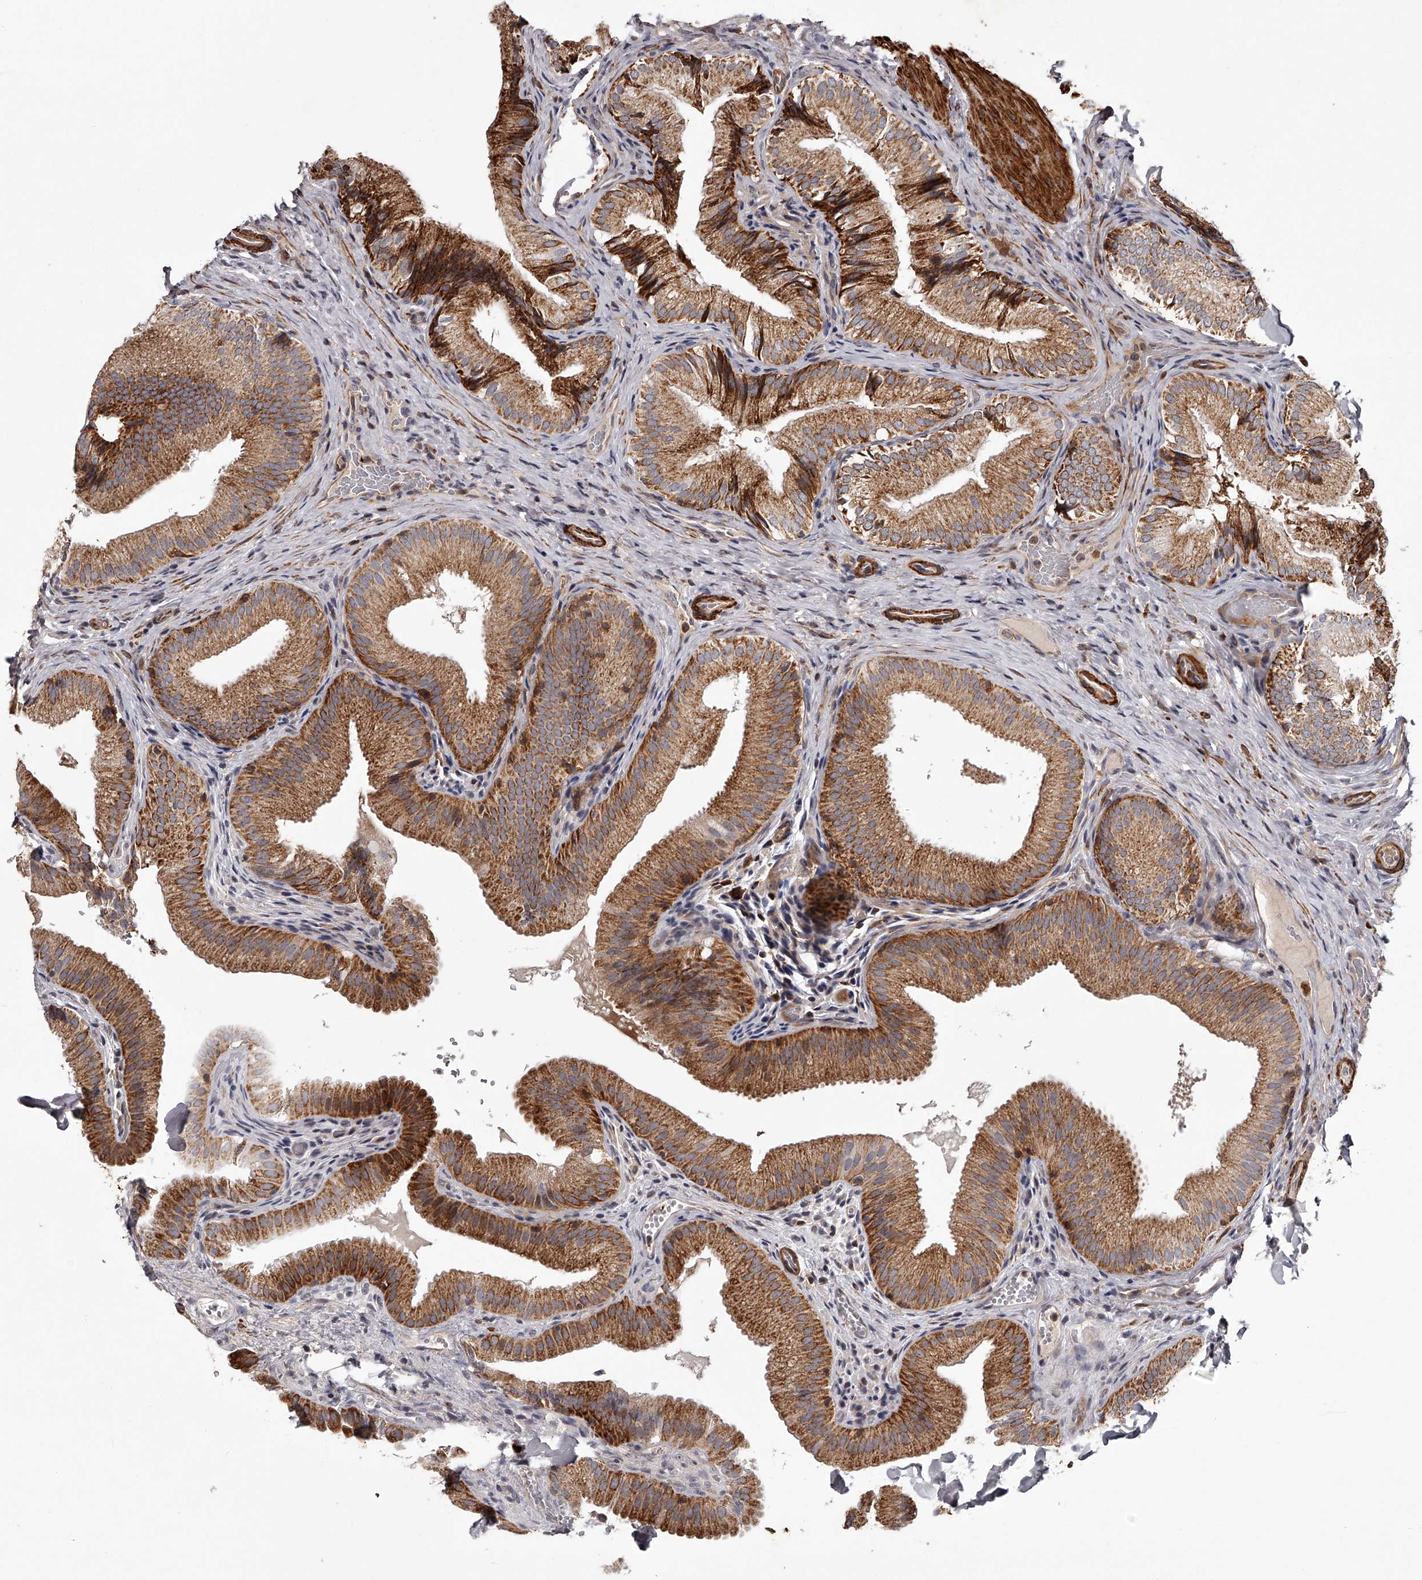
{"staining": {"intensity": "strong", "quantity": ">75%", "location": "cytoplasmic/membranous"}, "tissue": "gallbladder", "cell_type": "Glandular cells", "image_type": "normal", "snomed": [{"axis": "morphology", "description": "Normal tissue, NOS"}, {"axis": "topography", "description": "Gallbladder"}], "caption": "Benign gallbladder shows strong cytoplasmic/membranous expression in approximately >75% of glandular cells, visualized by immunohistochemistry. The staining is performed using DAB (3,3'-diaminobenzidine) brown chromogen to label protein expression. The nuclei are counter-stained blue using hematoxylin.", "gene": "RRP36", "patient": {"sex": "female", "age": 30}}